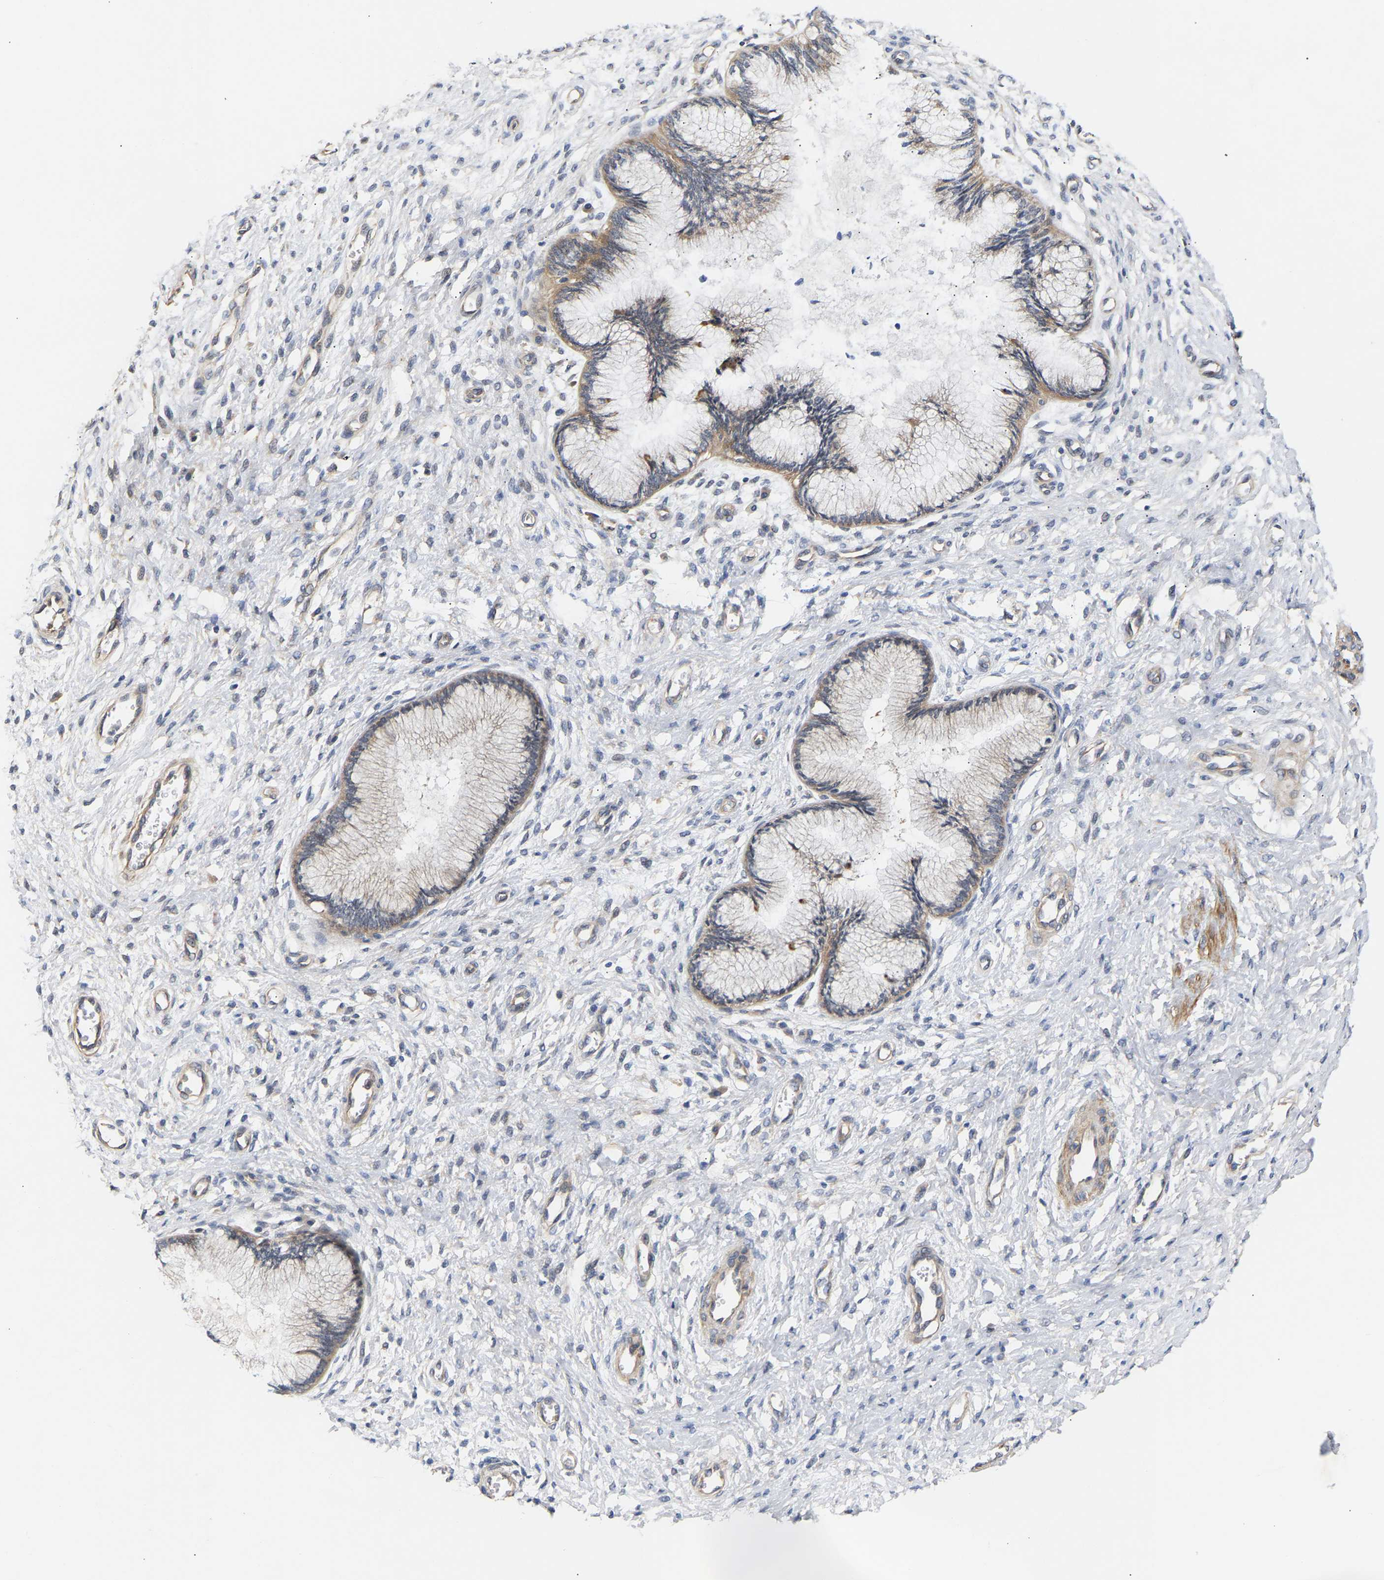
{"staining": {"intensity": "weak", "quantity": "25%-75%", "location": "cytoplasmic/membranous"}, "tissue": "cervix", "cell_type": "Glandular cells", "image_type": "normal", "snomed": [{"axis": "morphology", "description": "Normal tissue, NOS"}, {"axis": "topography", "description": "Cervix"}], "caption": "A brown stain highlights weak cytoplasmic/membranous expression of a protein in glandular cells of normal cervix. (IHC, brightfield microscopy, high magnification).", "gene": "KASH5", "patient": {"sex": "female", "age": 55}}